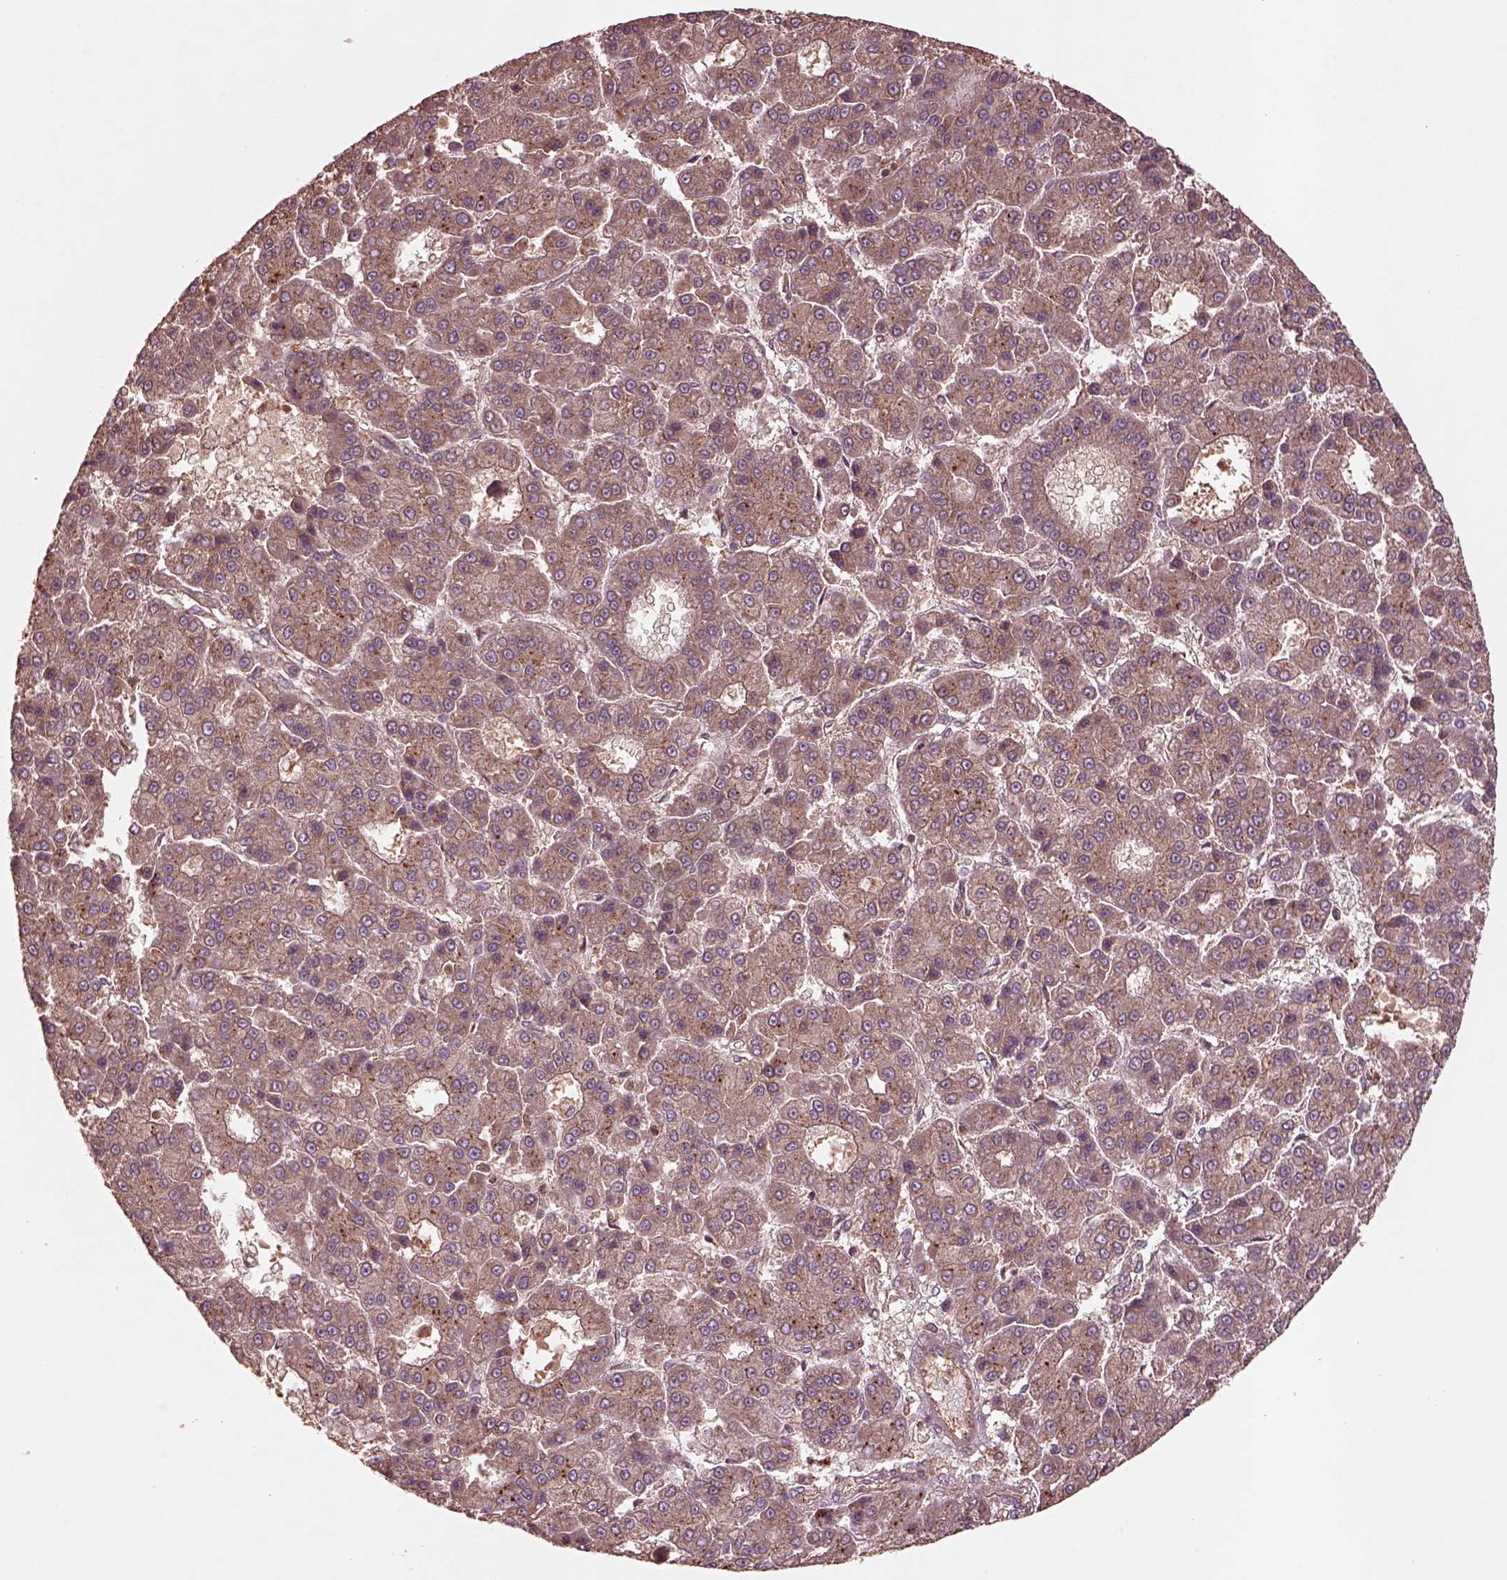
{"staining": {"intensity": "weak", "quantity": ">75%", "location": "cytoplasmic/membranous"}, "tissue": "liver cancer", "cell_type": "Tumor cells", "image_type": "cancer", "snomed": [{"axis": "morphology", "description": "Carcinoma, Hepatocellular, NOS"}, {"axis": "topography", "description": "Liver"}], "caption": "The immunohistochemical stain shows weak cytoplasmic/membranous positivity in tumor cells of liver cancer (hepatocellular carcinoma) tissue.", "gene": "TRADD", "patient": {"sex": "male", "age": 70}}